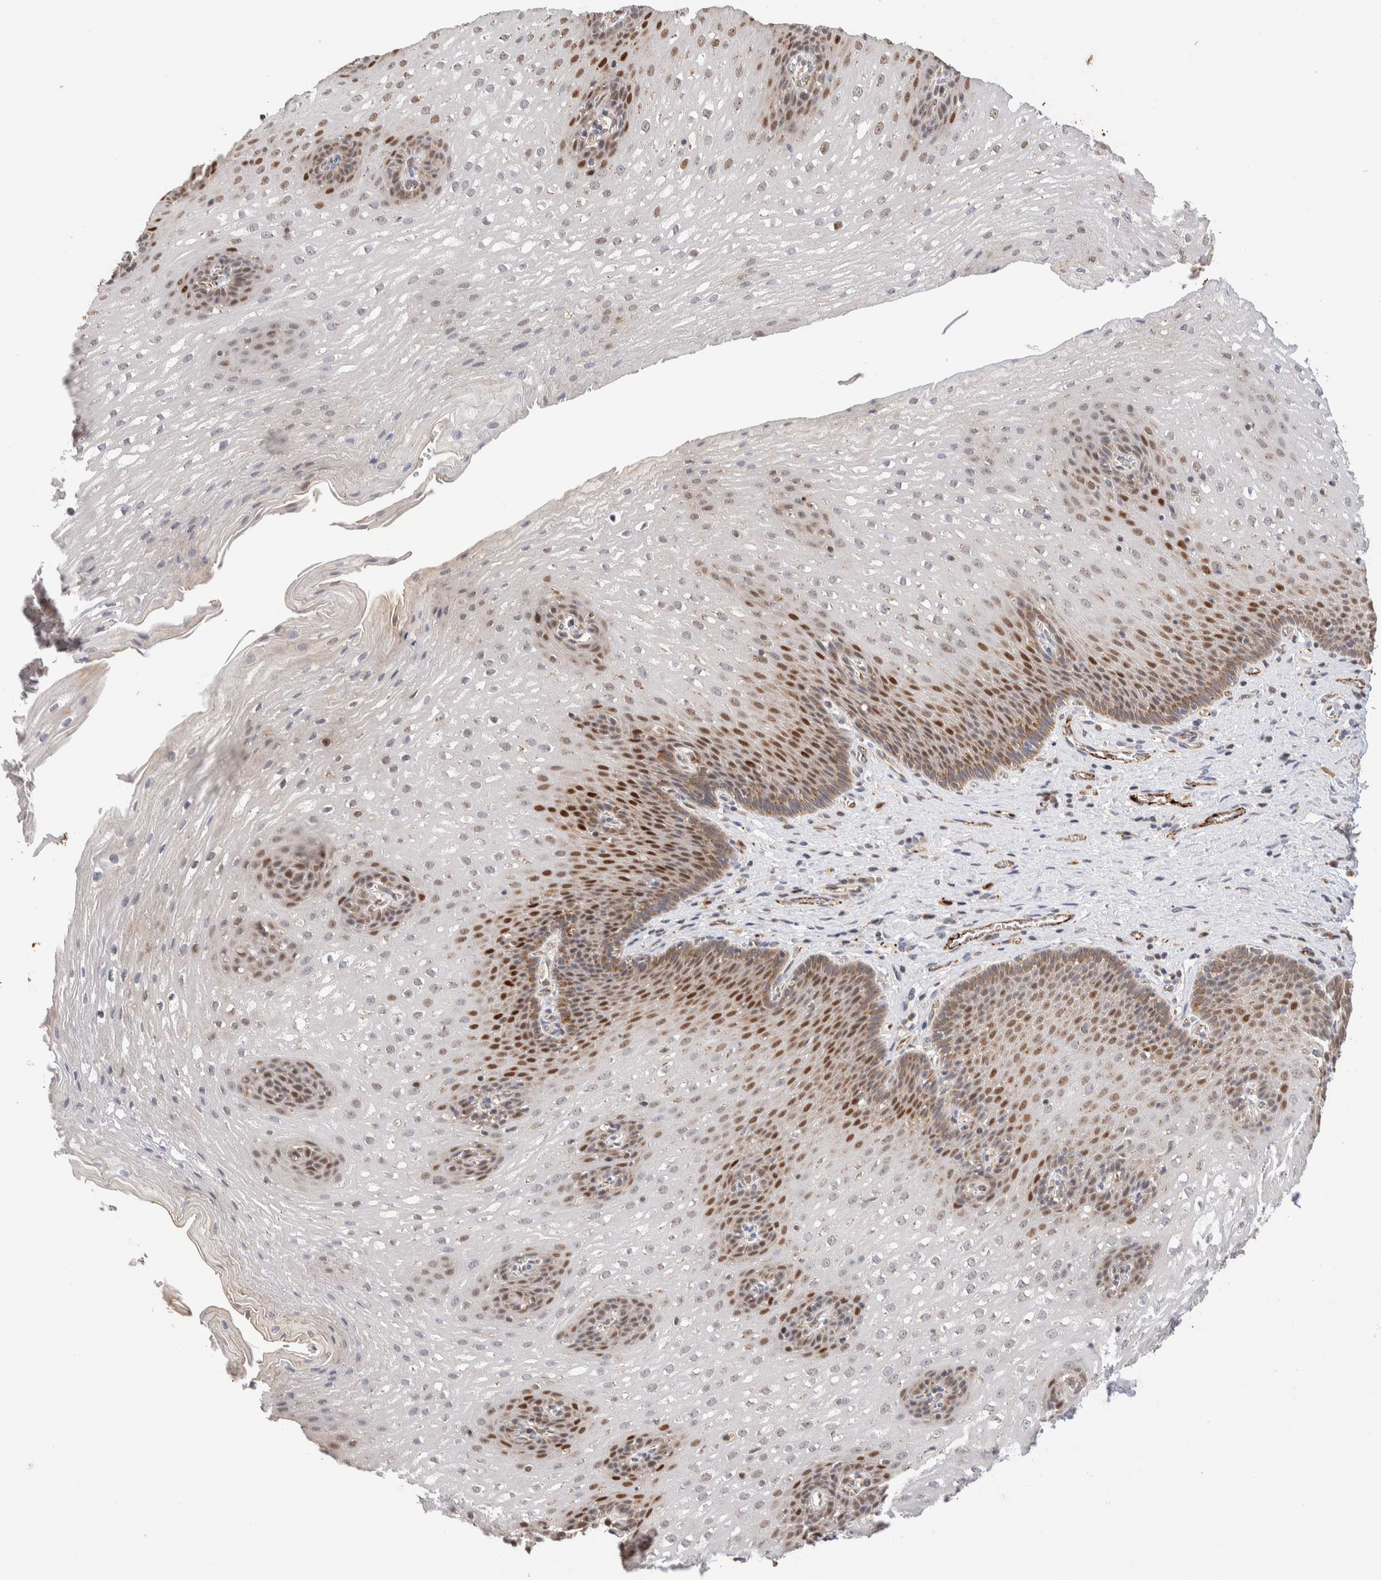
{"staining": {"intensity": "strong", "quantity": "25%-75%", "location": "nuclear"}, "tissue": "esophagus", "cell_type": "Squamous epithelial cells", "image_type": "normal", "snomed": [{"axis": "morphology", "description": "Normal tissue, NOS"}, {"axis": "topography", "description": "Esophagus"}], "caption": "Unremarkable esophagus exhibits strong nuclear staining in about 25%-75% of squamous epithelial cells (Stains: DAB in brown, nuclei in blue, Microscopy: brightfield microscopy at high magnification)..", "gene": "NSMAF", "patient": {"sex": "male", "age": 48}}